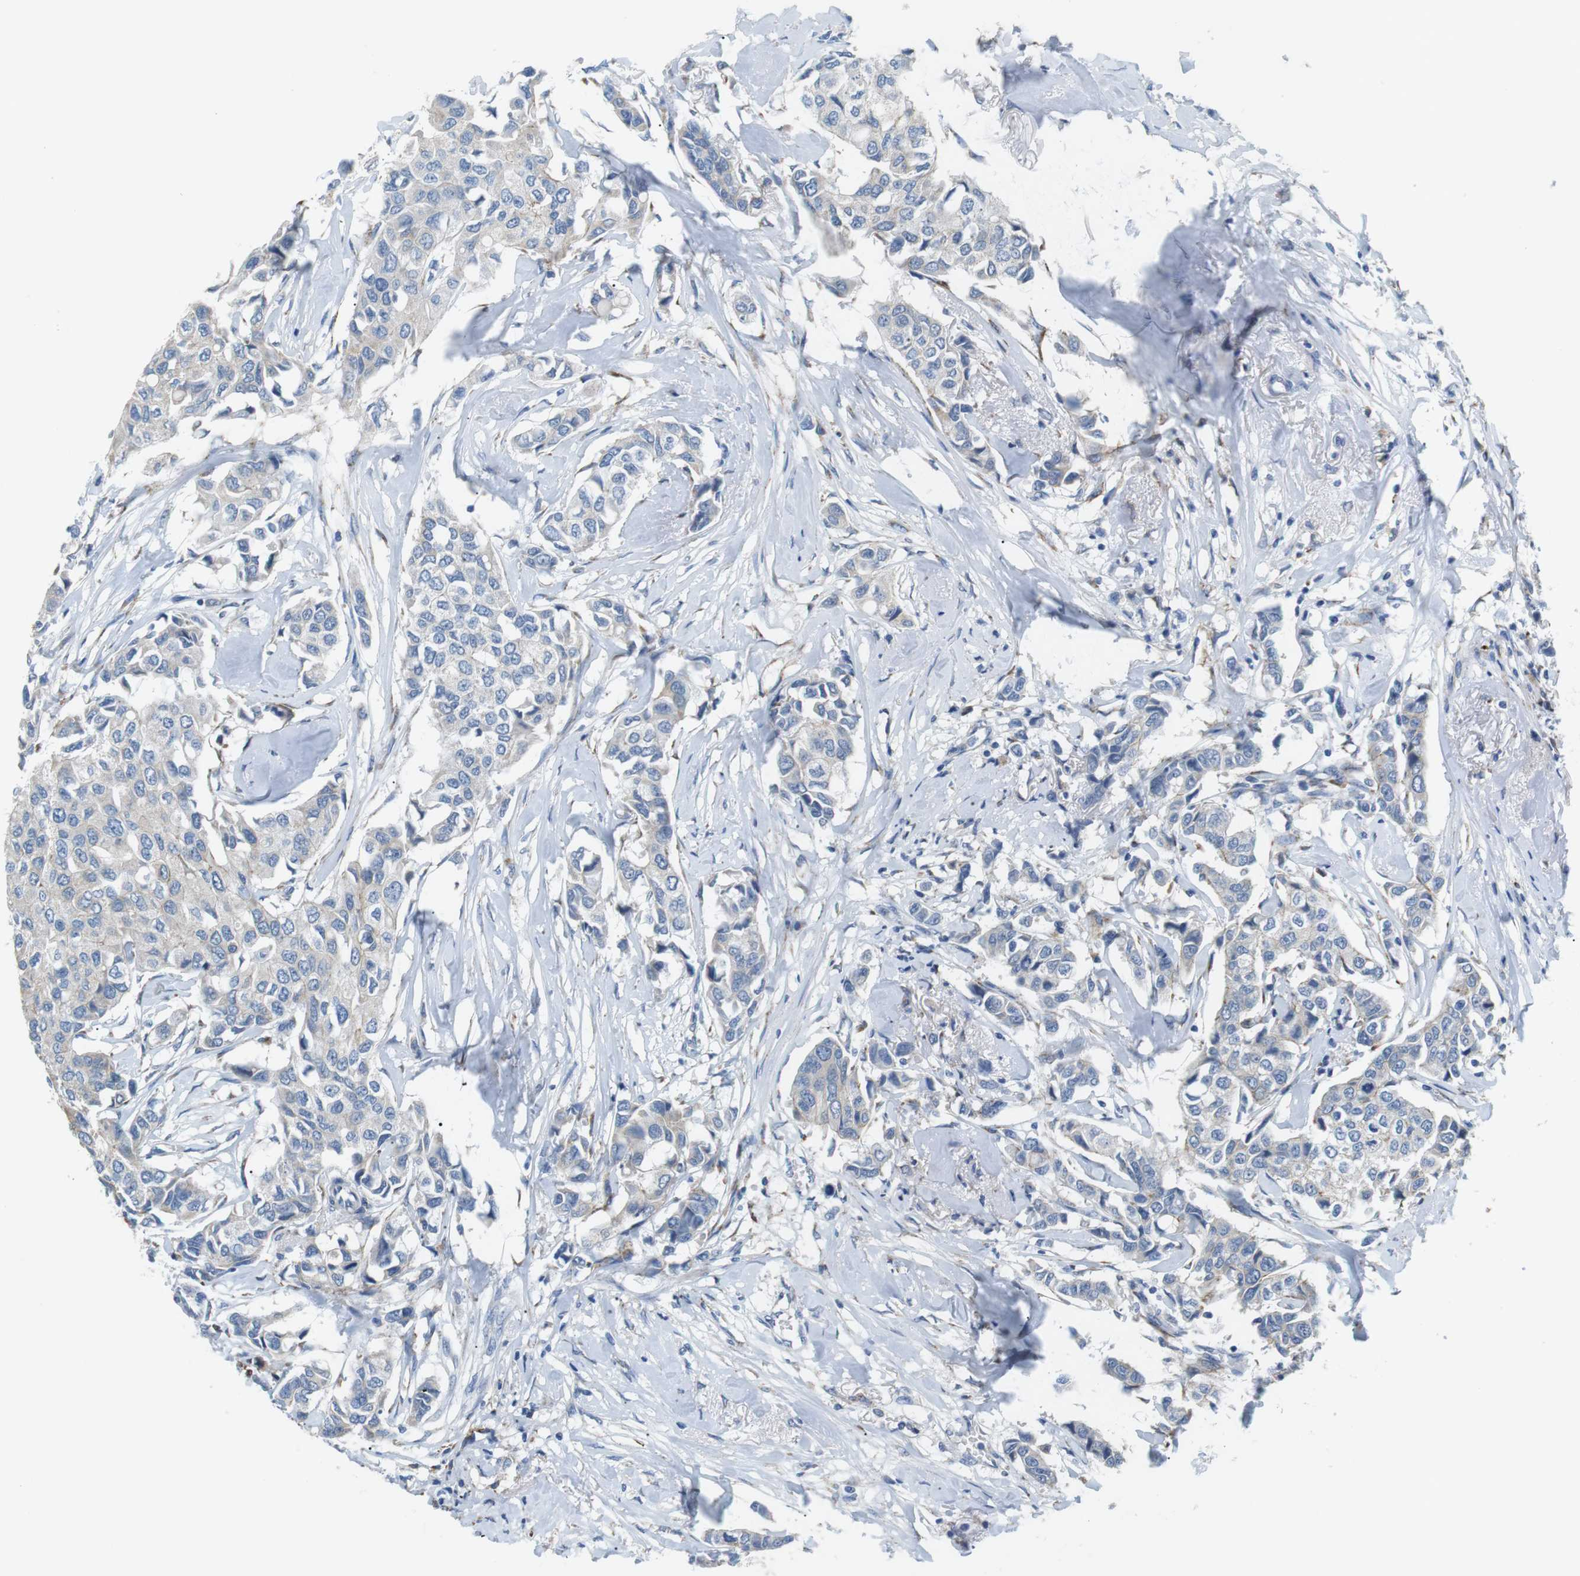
{"staining": {"intensity": "moderate", "quantity": "<25%", "location": "cytoplasmic/membranous"}, "tissue": "breast cancer", "cell_type": "Tumor cells", "image_type": "cancer", "snomed": [{"axis": "morphology", "description": "Duct carcinoma"}, {"axis": "topography", "description": "Breast"}], "caption": "Breast cancer tissue shows moderate cytoplasmic/membranous staining in approximately <25% of tumor cells, visualized by immunohistochemistry.", "gene": "CD300E", "patient": {"sex": "female", "age": 80}}